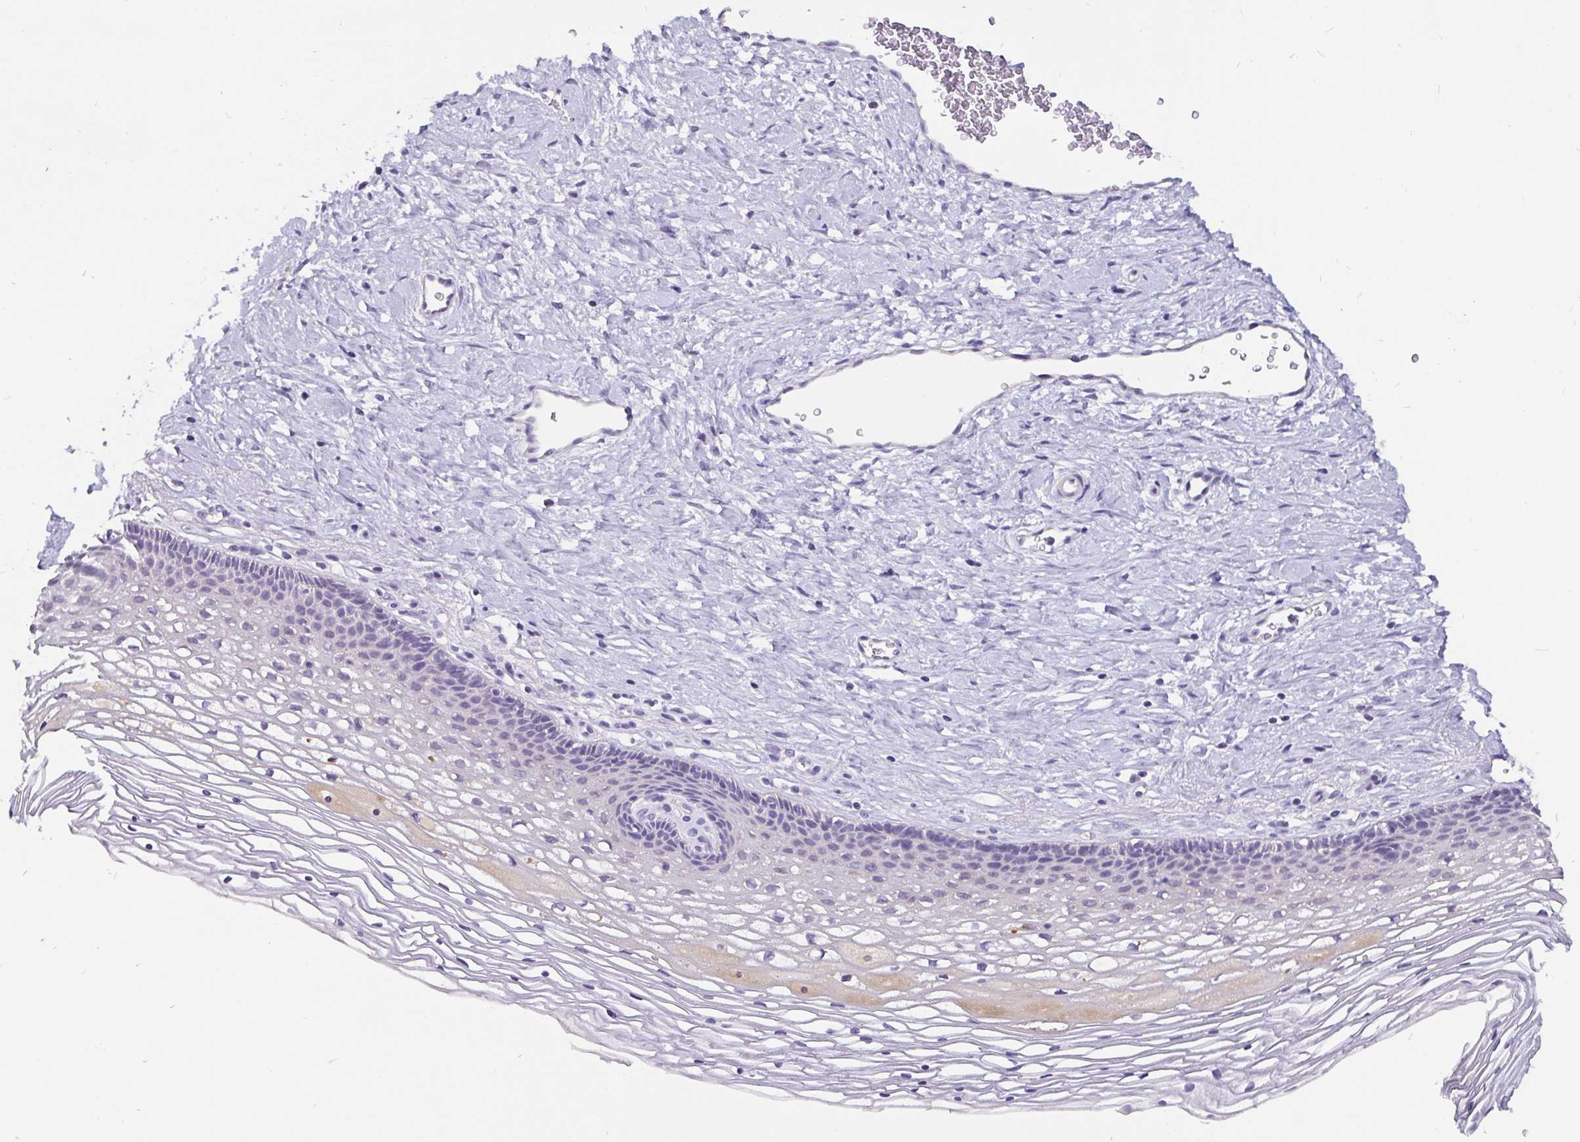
{"staining": {"intensity": "negative", "quantity": "none", "location": "none"}, "tissue": "cervix", "cell_type": "Glandular cells", "image_type": "normal", "snomed": [{"axis": "morphology", "description": "Normal tissue, NOS"}, {"axis": "topography", "description": "Cervix"}], "caption": "An IHC image of unremarkable cervix is shown. There is no staining in glandular cells of cervix. The staining was performed using DAB to visualize the protein expression in brown, while the nuclei were stained in blue with hematoxylin (Magnification: 20x).", "gene": "ADAMTS6", "patient": {"sex": "female", "age": 34}}